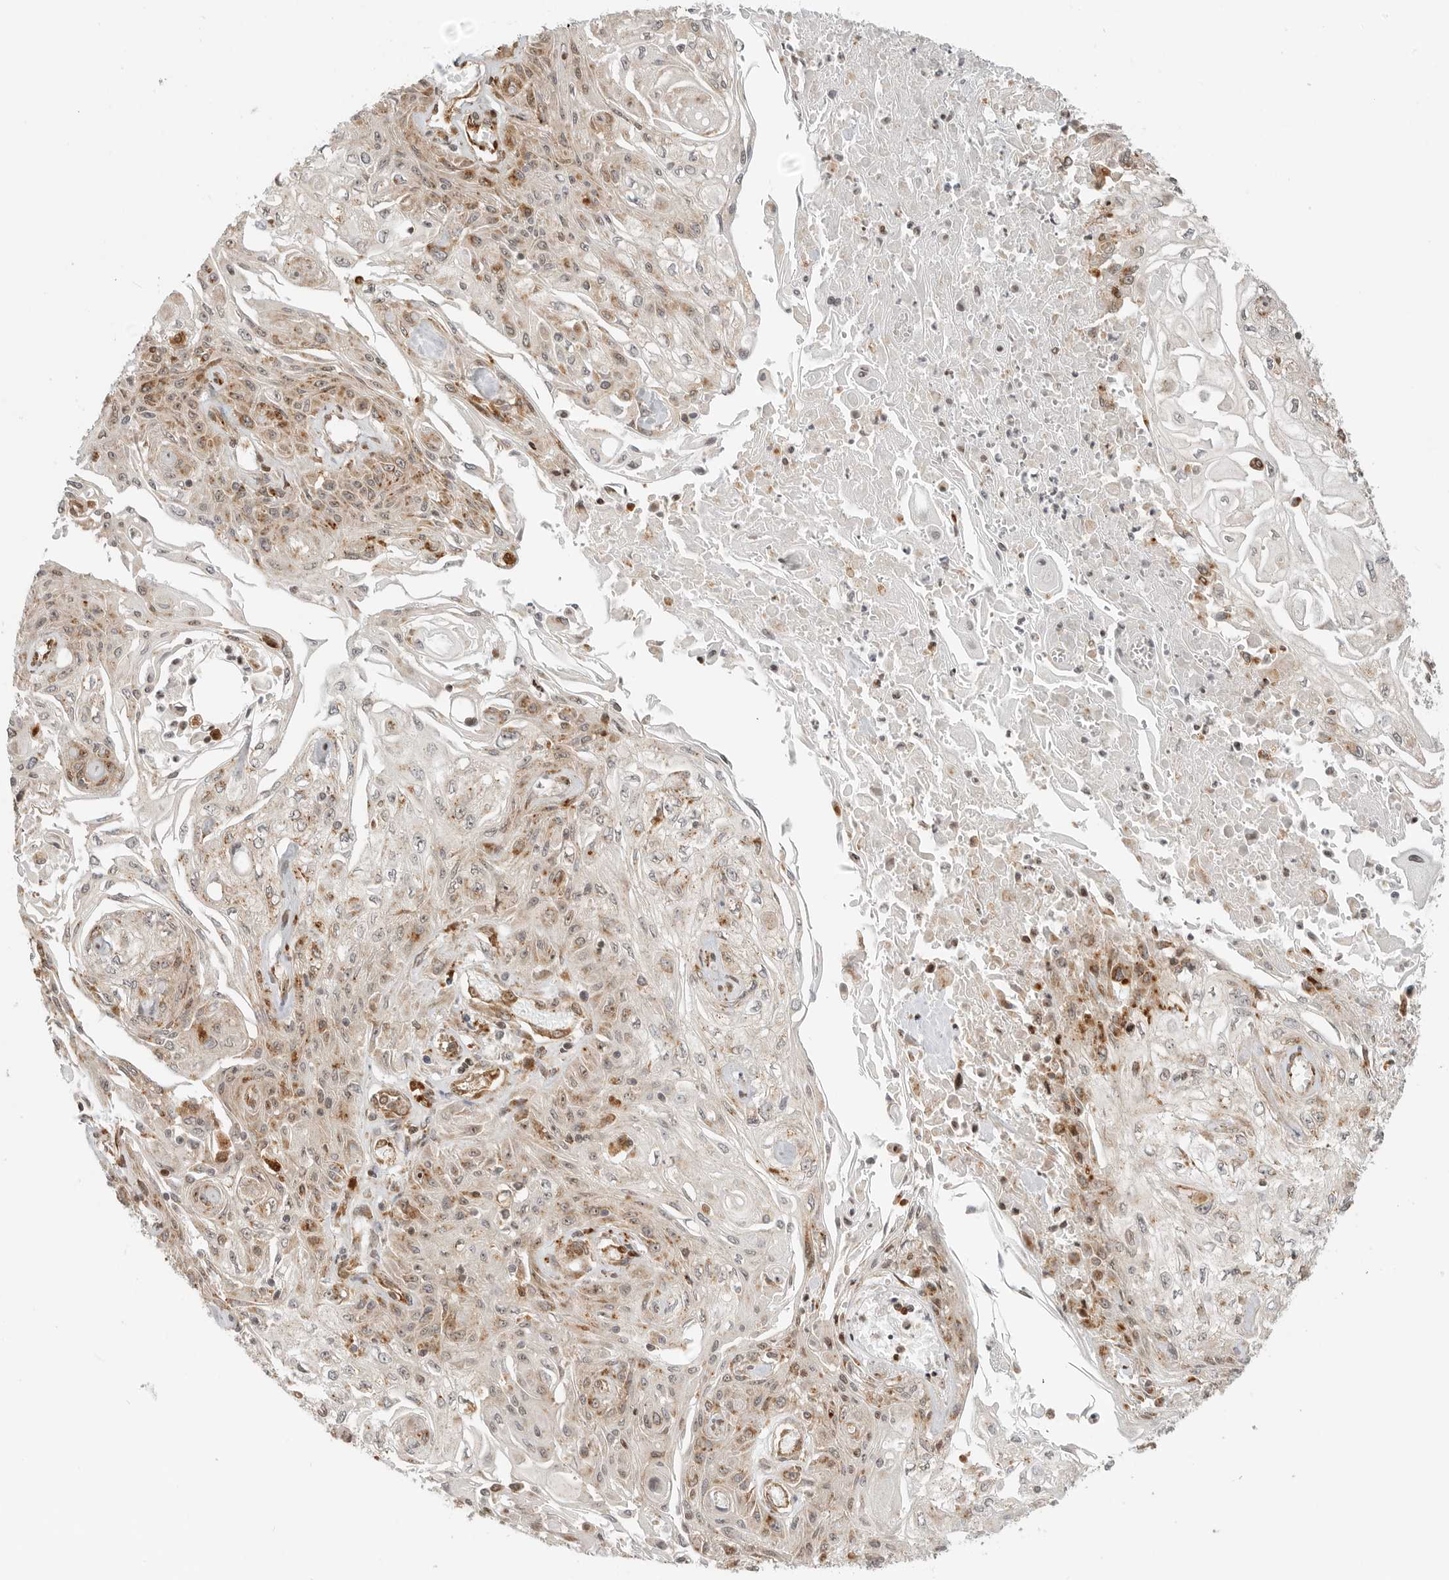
{"staining": {"intensity": "moderate", "quantity": "25%-75%", "location": "cytoplasmic/membranous"}, "tissue": "skin cancer", "cell_type": "Tumor cells", "image_type": "cancer", "snomed": [{"axis": "morphology", "description": "Squamous cell carcinoma, NOS"}, {"axis": "morphology", "description": "Squamous cell carcinoma, metastatic, NOS"}, {"axis": "topography", "description": "Skin"}, {"axis": "topography", "description": "Lymph node"}], "caption": "Skin cancer stained for a protein (brown) reveals moderate cytoplasmic/membranous positive positivity in approximately 25%-75% of tumor cells.", "gene": "IDUA", "patient": {"sex": "male", "age": 75}}